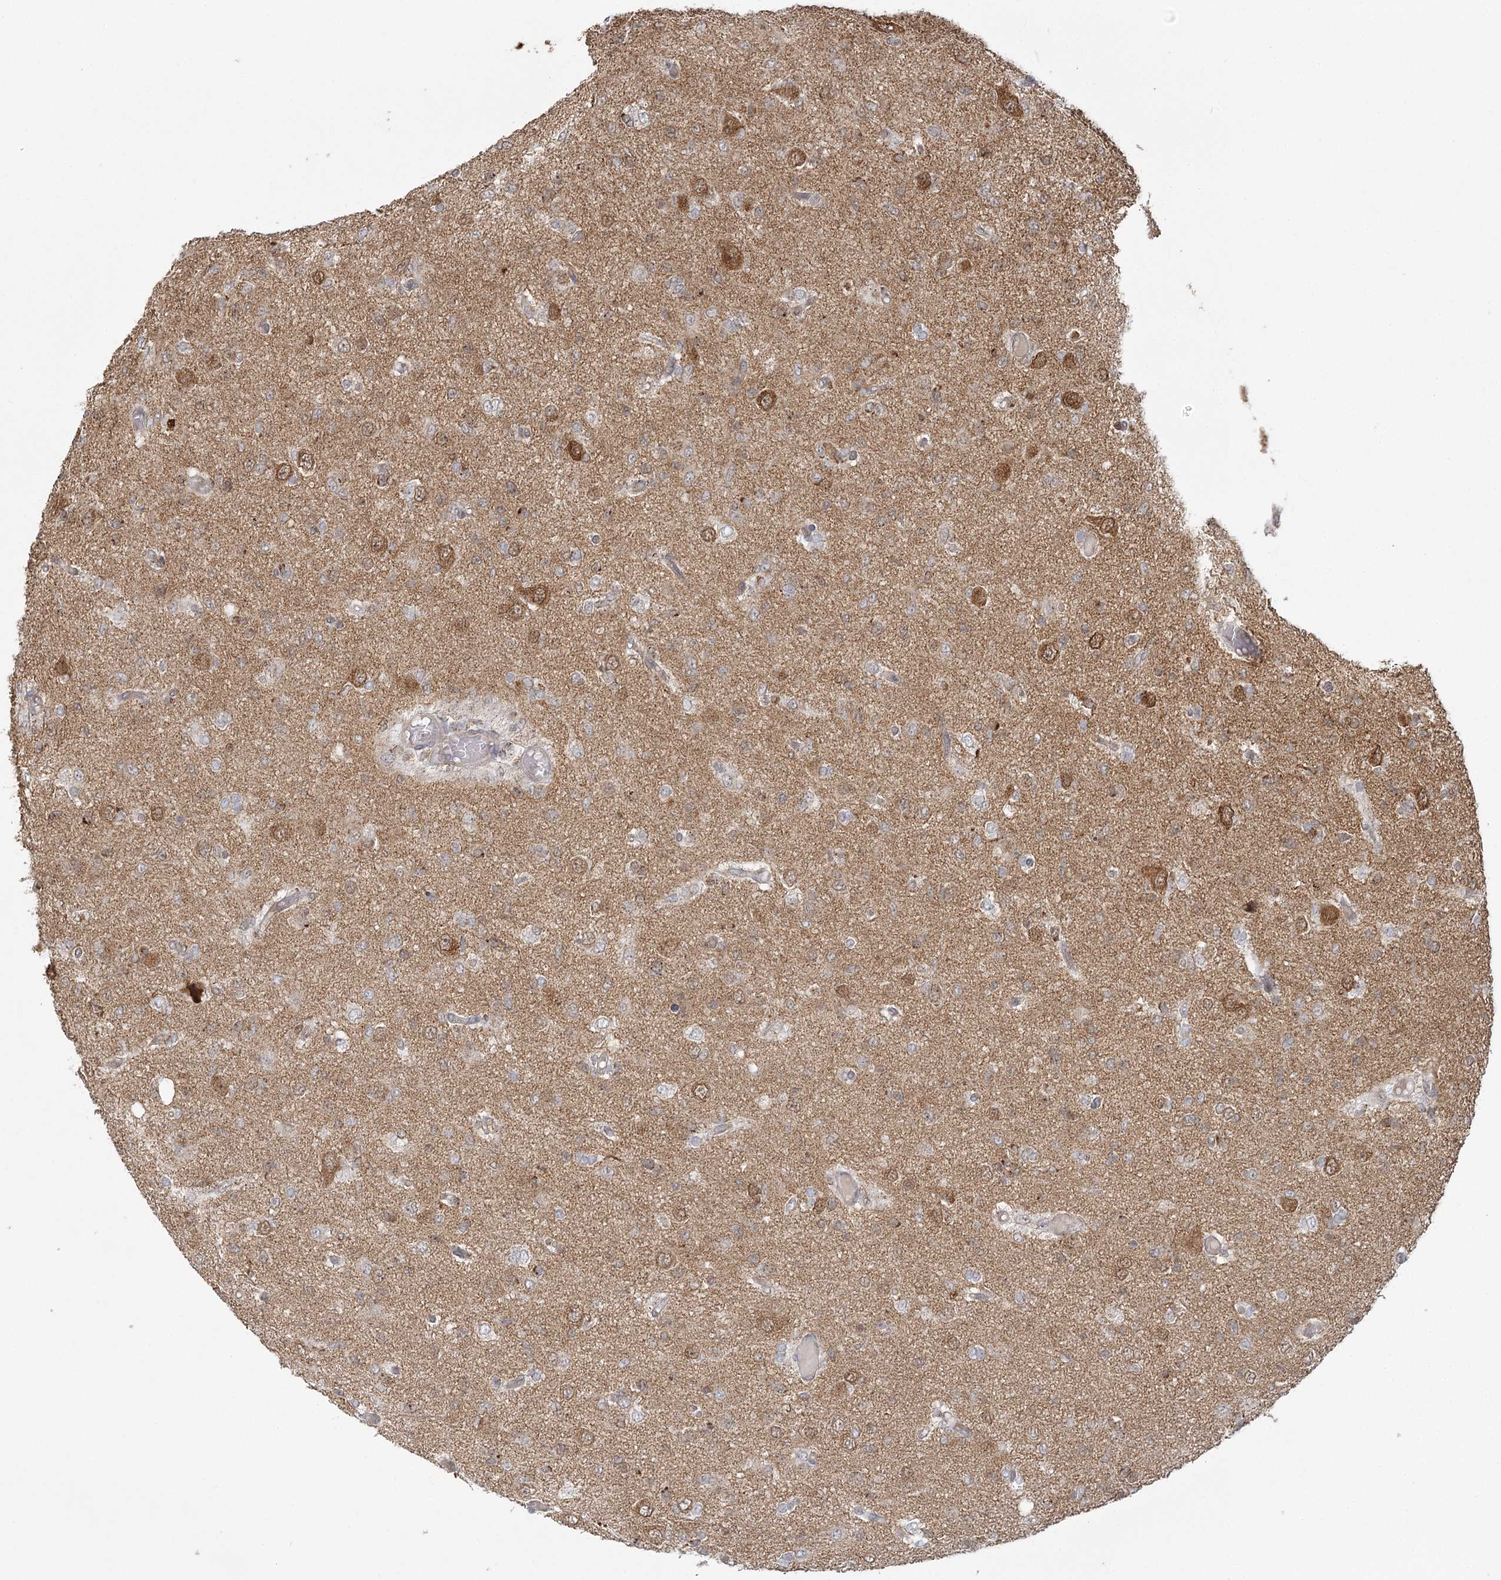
{"staining": {"intensity": "weak", "quantity": "<25%", "location": "cytoplasmic/membranous"}, "tissue": "glioma", "cell_type": "Tumor cells", "image_type": "cancer", "snomed": [{"axis": "morphology", "description": "Glioma, malignant, High grade"}, {"axis": "topography", "description": "Brain"}], "caption": "Immunohistochemistry (IHC) micrograph of human glioma stained for a protein (brown), which shows no staining in tumor cells. (Stains: DAB IHC with hematoxylin counter stain, Microscopy: brightfield microscopy at high magnification).", "gene": "LACTB", "patient": {"sex": "female", "age": 59}}